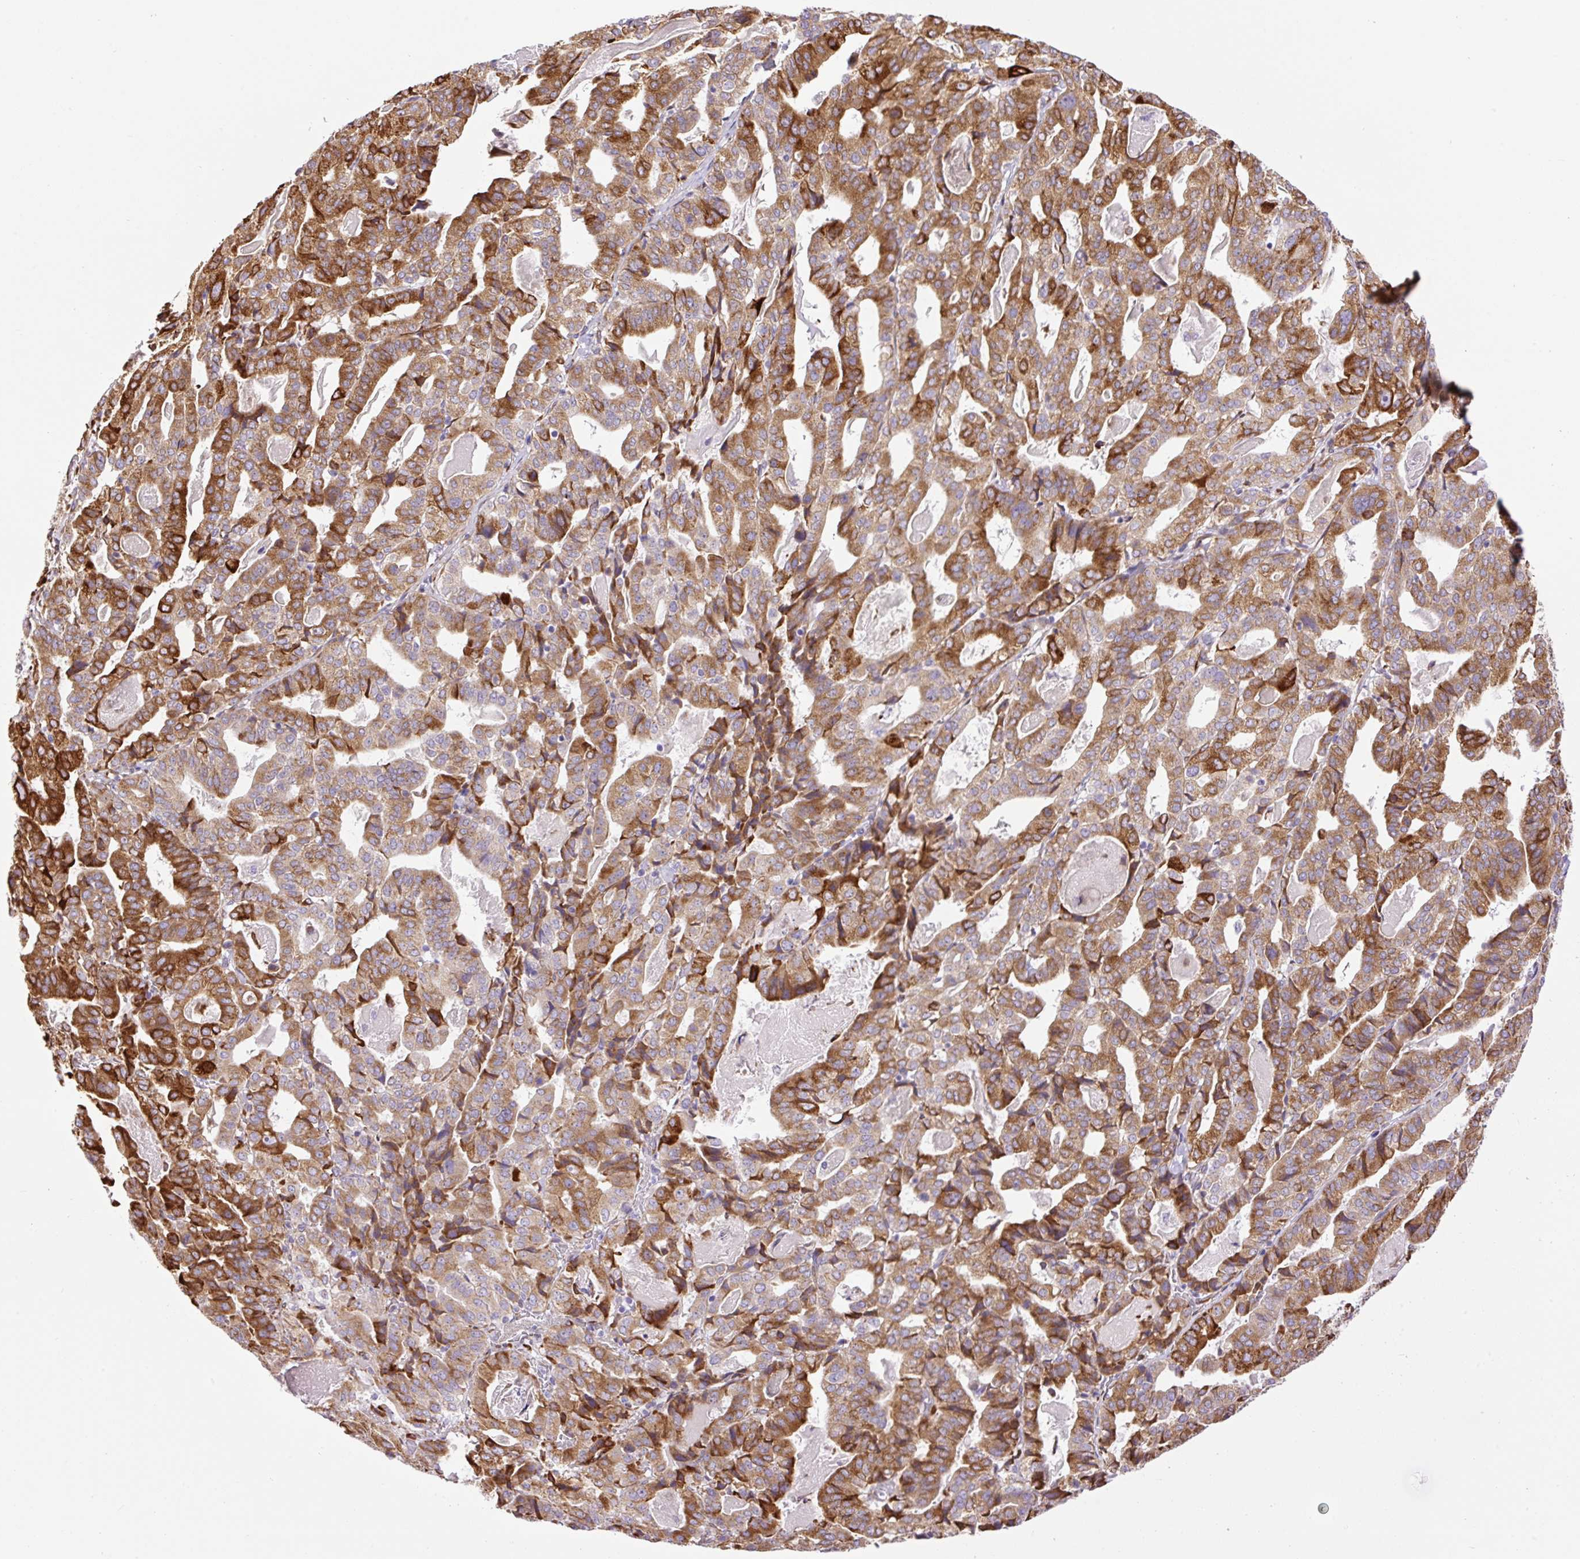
{"staining": {"intensity": "moderate", "quantity": ">75%", "location": "cytoplasmic/membranous"}, "tissue": "stomach cancer", "cell_type": "Tumor cells", "image_type": "cancer", "snomed": [{"axis": "morphology", "description": "Adenocarcinoma, NOS"}, {"axis": "topography", "description": "Stomach"}], "caption": "Stomach cancer (adenocarcinoma) stained for a protein demonstrates moderate cytoplasmic/membranous positivity in tumor cells.", "gene": "RAB30", "patient": {"sex": "male", "age": 48}}